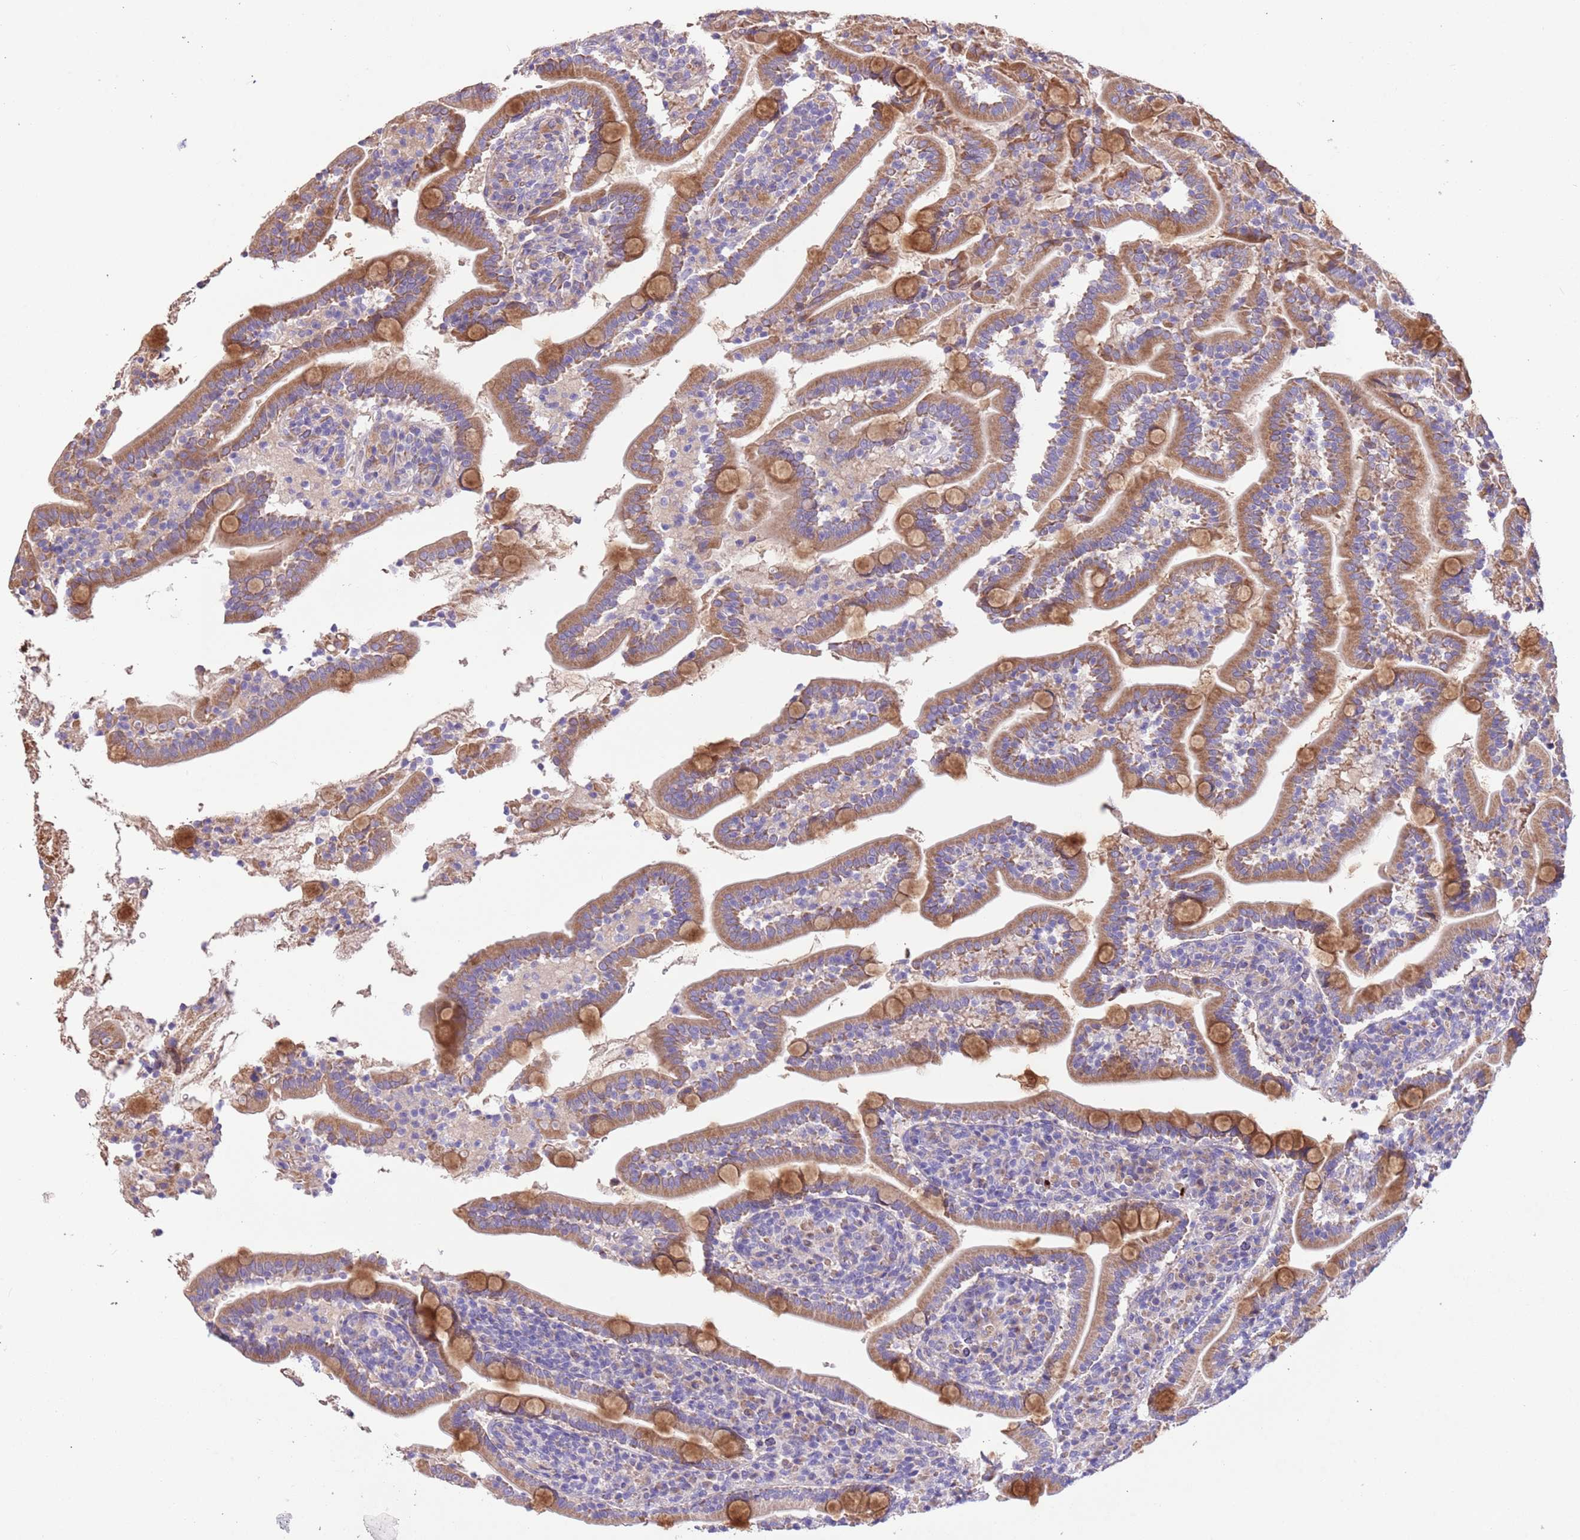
{"staining": {"intensity": "moderate", "quantity": ">75%", "location": "cytoplasmic/membranous"}, "tissue": "duodenum", "cell_type": "Glandular cells", "image_type": "normal", "snomed": [{"axis": "morphology", "description": "Normal tissue, NOS"}, {"axis": "topography", "description": "Duodenum"}], "caption": "Normal duodenum was stained to show a protein in brown. There is medium levels of moderate cytoplasmic/membranous expression in about >75% of glandular cells.", "gene": "PIGA", "patient": {"sex": "male", "age": 35}}